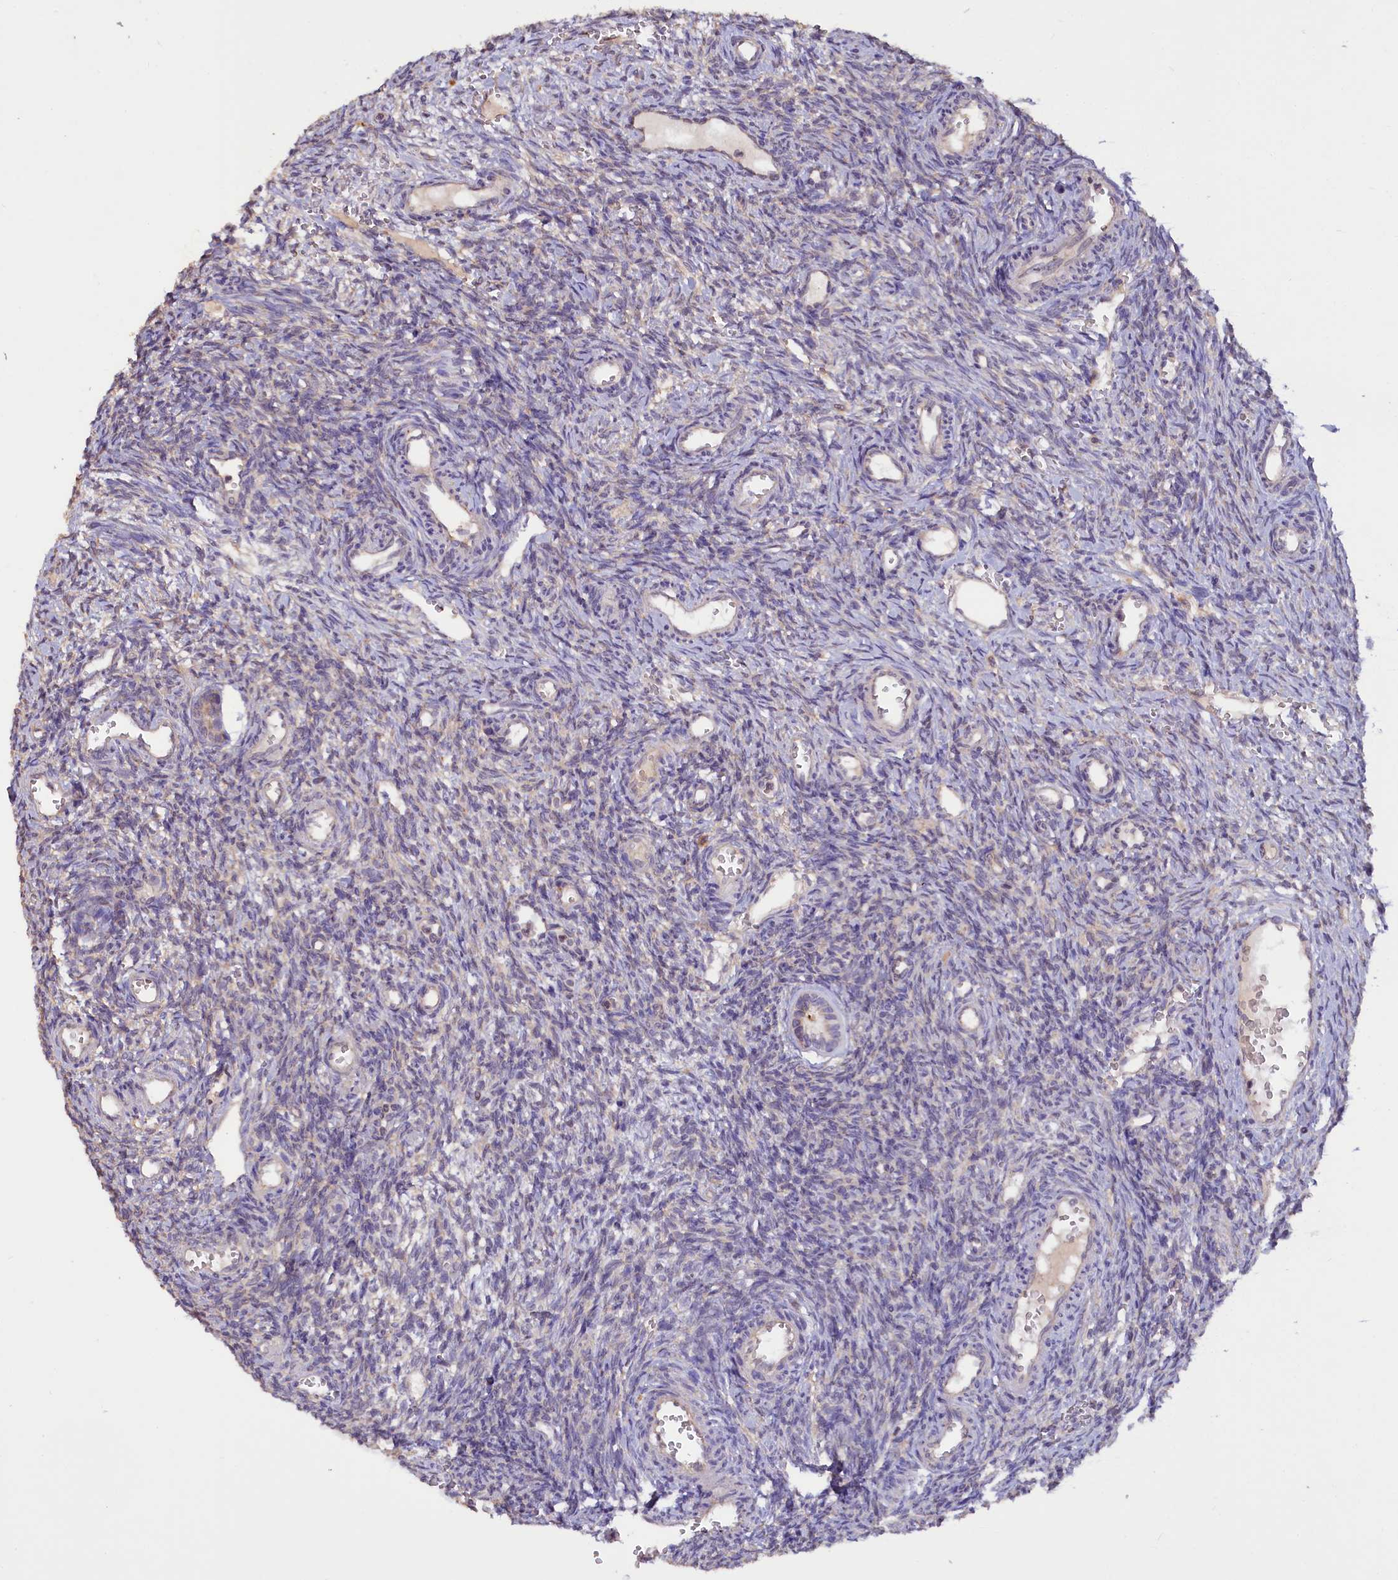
{"staining": {"intensity": "negative", "quantity": "none", "location": "none"}, "tissue": "ovary", "cell_type": "Ovarian stroma cells", "image_type": "normal", "snomed": [{"axis": "morphology", "description": "Normal tissue, NOS"}, {"axis": "topography", "description": "Ovary"}], "caption": "This is a image of IHC staining of unremarkable ovary, which shows no expression in ovarian stroma cells. (DAB (3,3'-diaminobenzidine) immunohistochemistry, high magnification).", "gene": "ETFBKMT", "patient": {"sex": "female", "age": 39}}